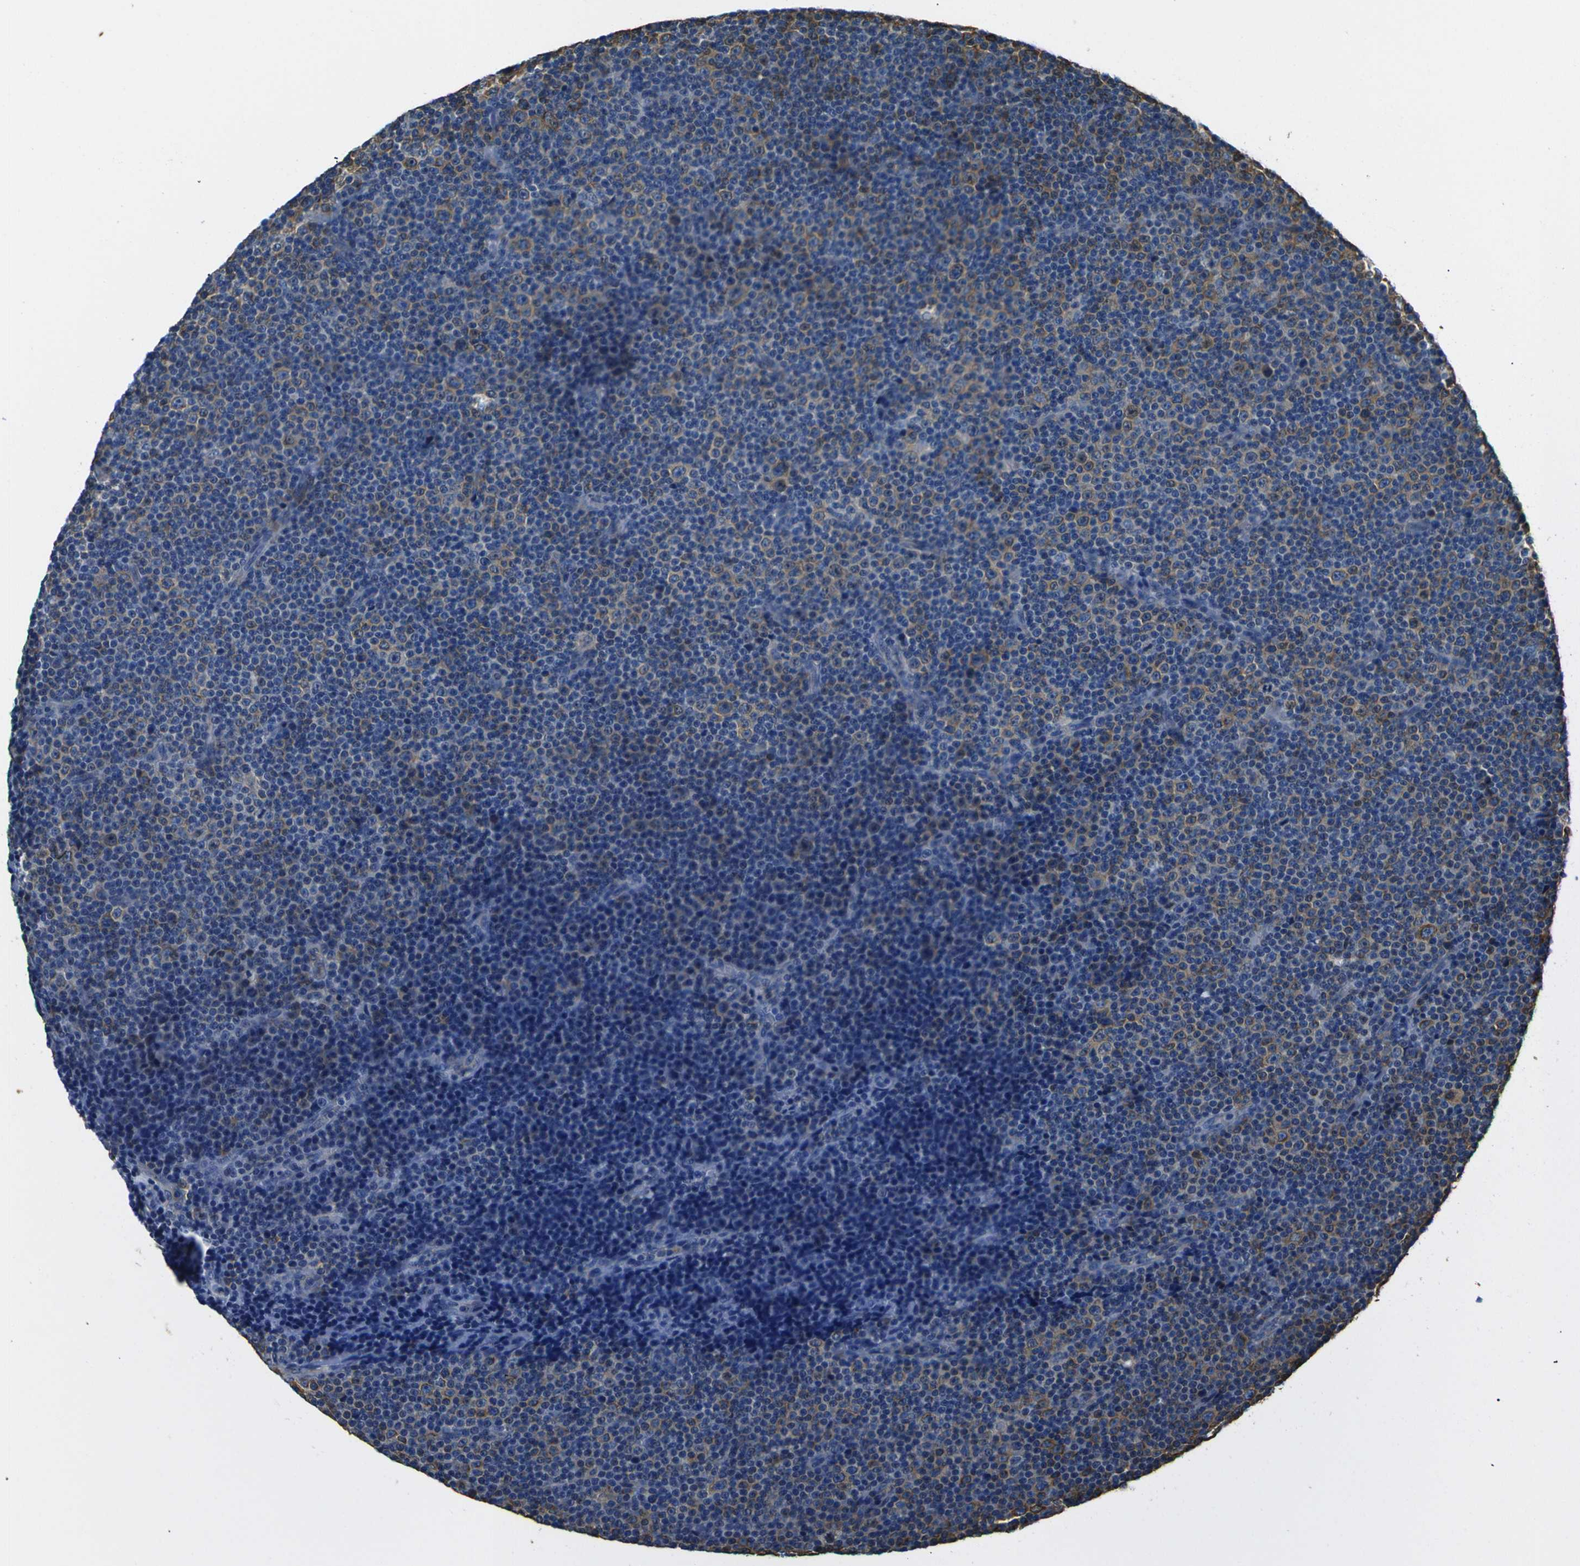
{"staining": {"intensity": "weak", "quantity": "25%-75%", "location": "cytoplasmic/membranous"}, "tissue": "lymphoma", "cell_type": "Tumor cells", "image_type": "cancer", "snomed": [{"axis": "morphology", "description": "Malignant lymphoma, non-Hodgkin's type, Low grade"}, {"axis": "topography", "description": "Lymph node"}], "caption": "Immunohistochemical staining of human lymphoma exhibits low levels of weak cytoplasmic/membranous protein positivity in approximately 25%-75% of tumor cells.", "gene": "TUBB", "patient": {"sex": "female", "age": 67}}